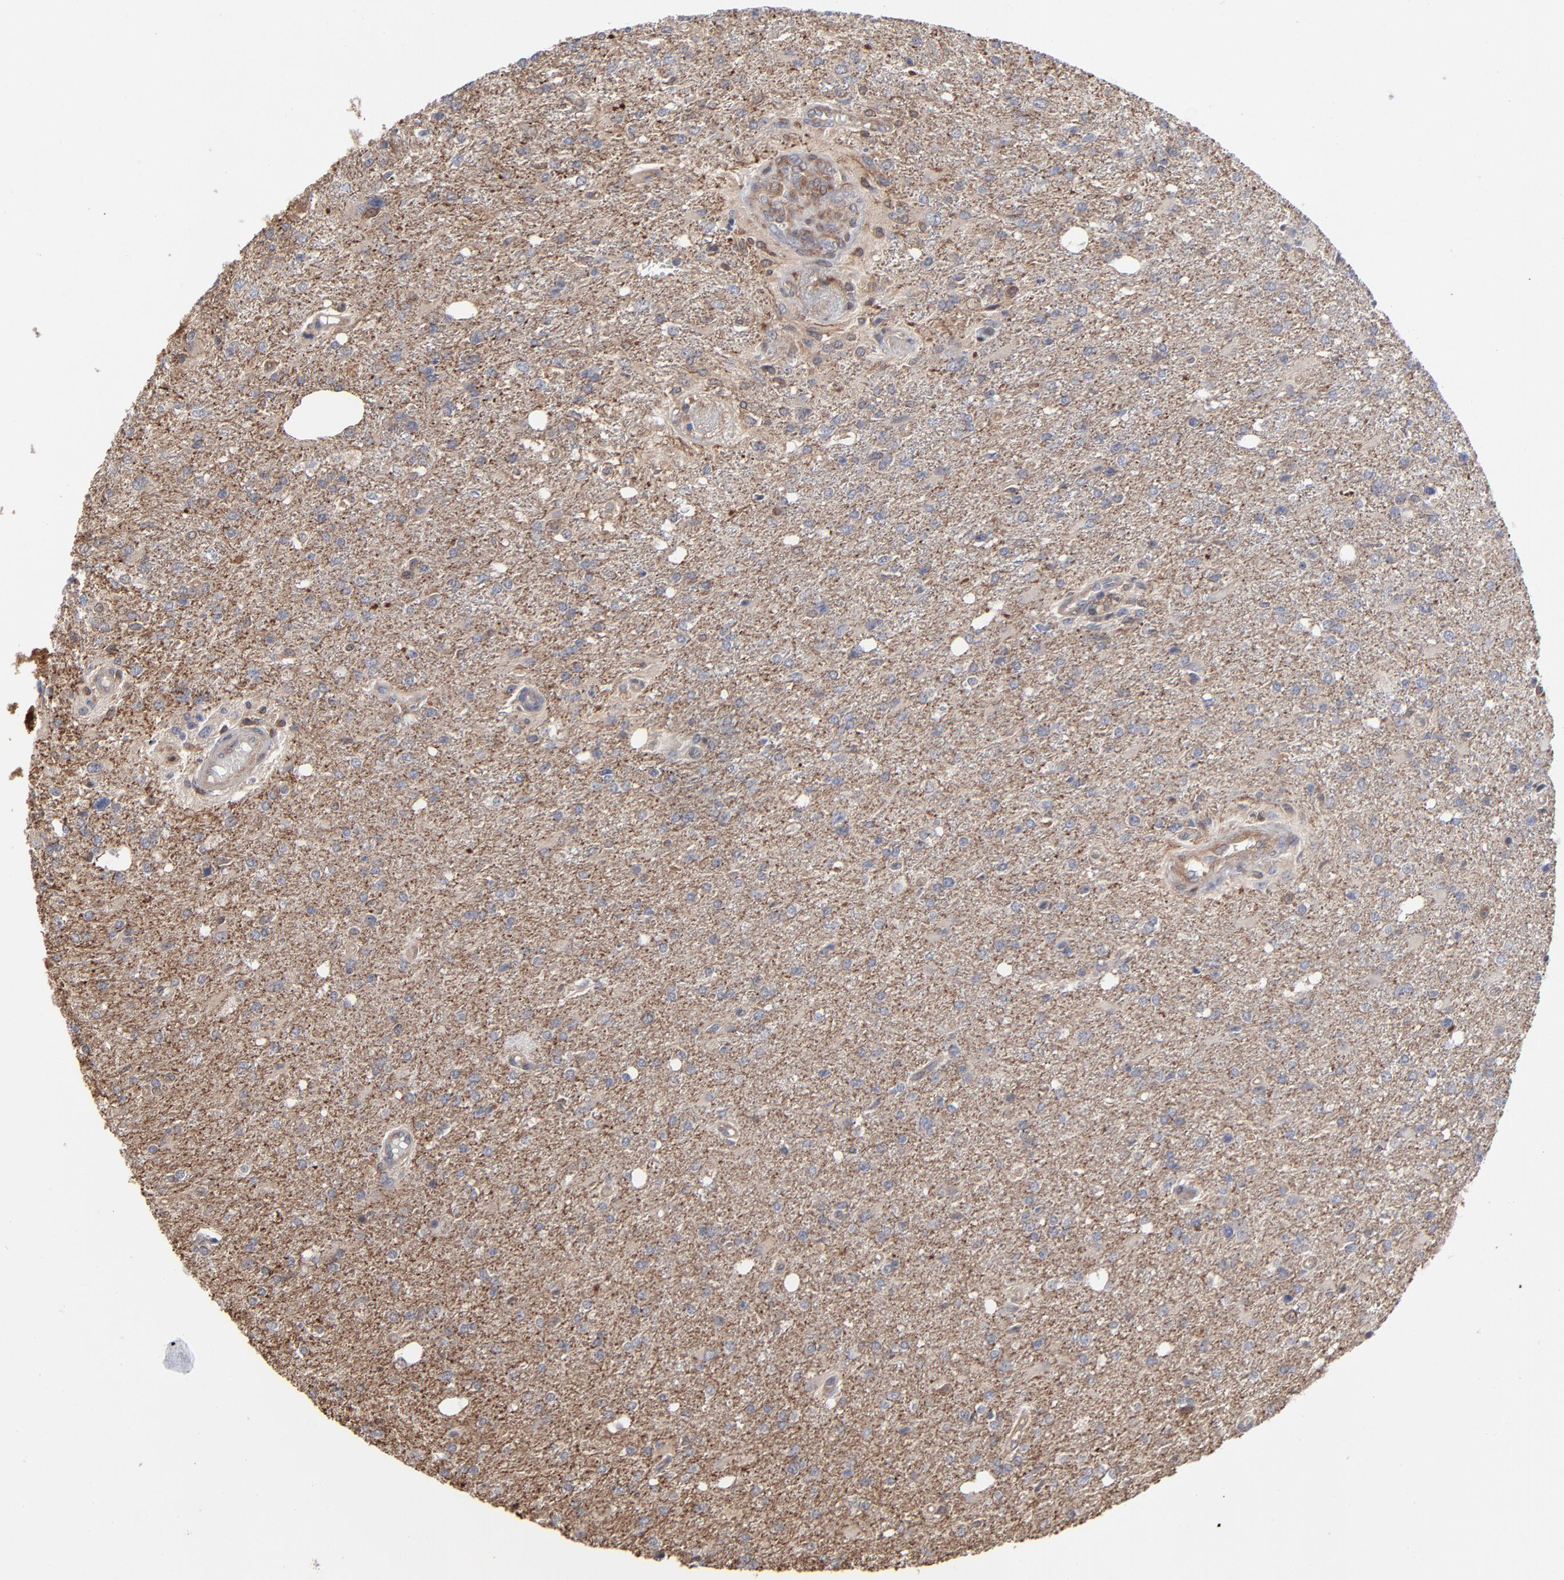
{"staining": {"intensity": "moderate", "quantity": ">75%", "location": "cytoplasmic/membranous"}, "tissue": "glioma", "cell_type": "Tumor cells", "image_type": "cancer", "snomed": [{"axis": "morphology", "description": "Glioma, malignant, High grade"}, {"axis": "topography", "description": "Cerebral cortex"}], "caption": "Malignant glioma (high-grade) was stained to show a protein in brown. There is medium levels of moderate cytoplasmic/membranous expression in approximately >75% of tumor cells. (DAB (3,3'-diaminobenzidine) IHC with brightfield microscopy, high magnification).", "gene": "MAP2K1", "patient": {"sex": "male", "age": 76}}